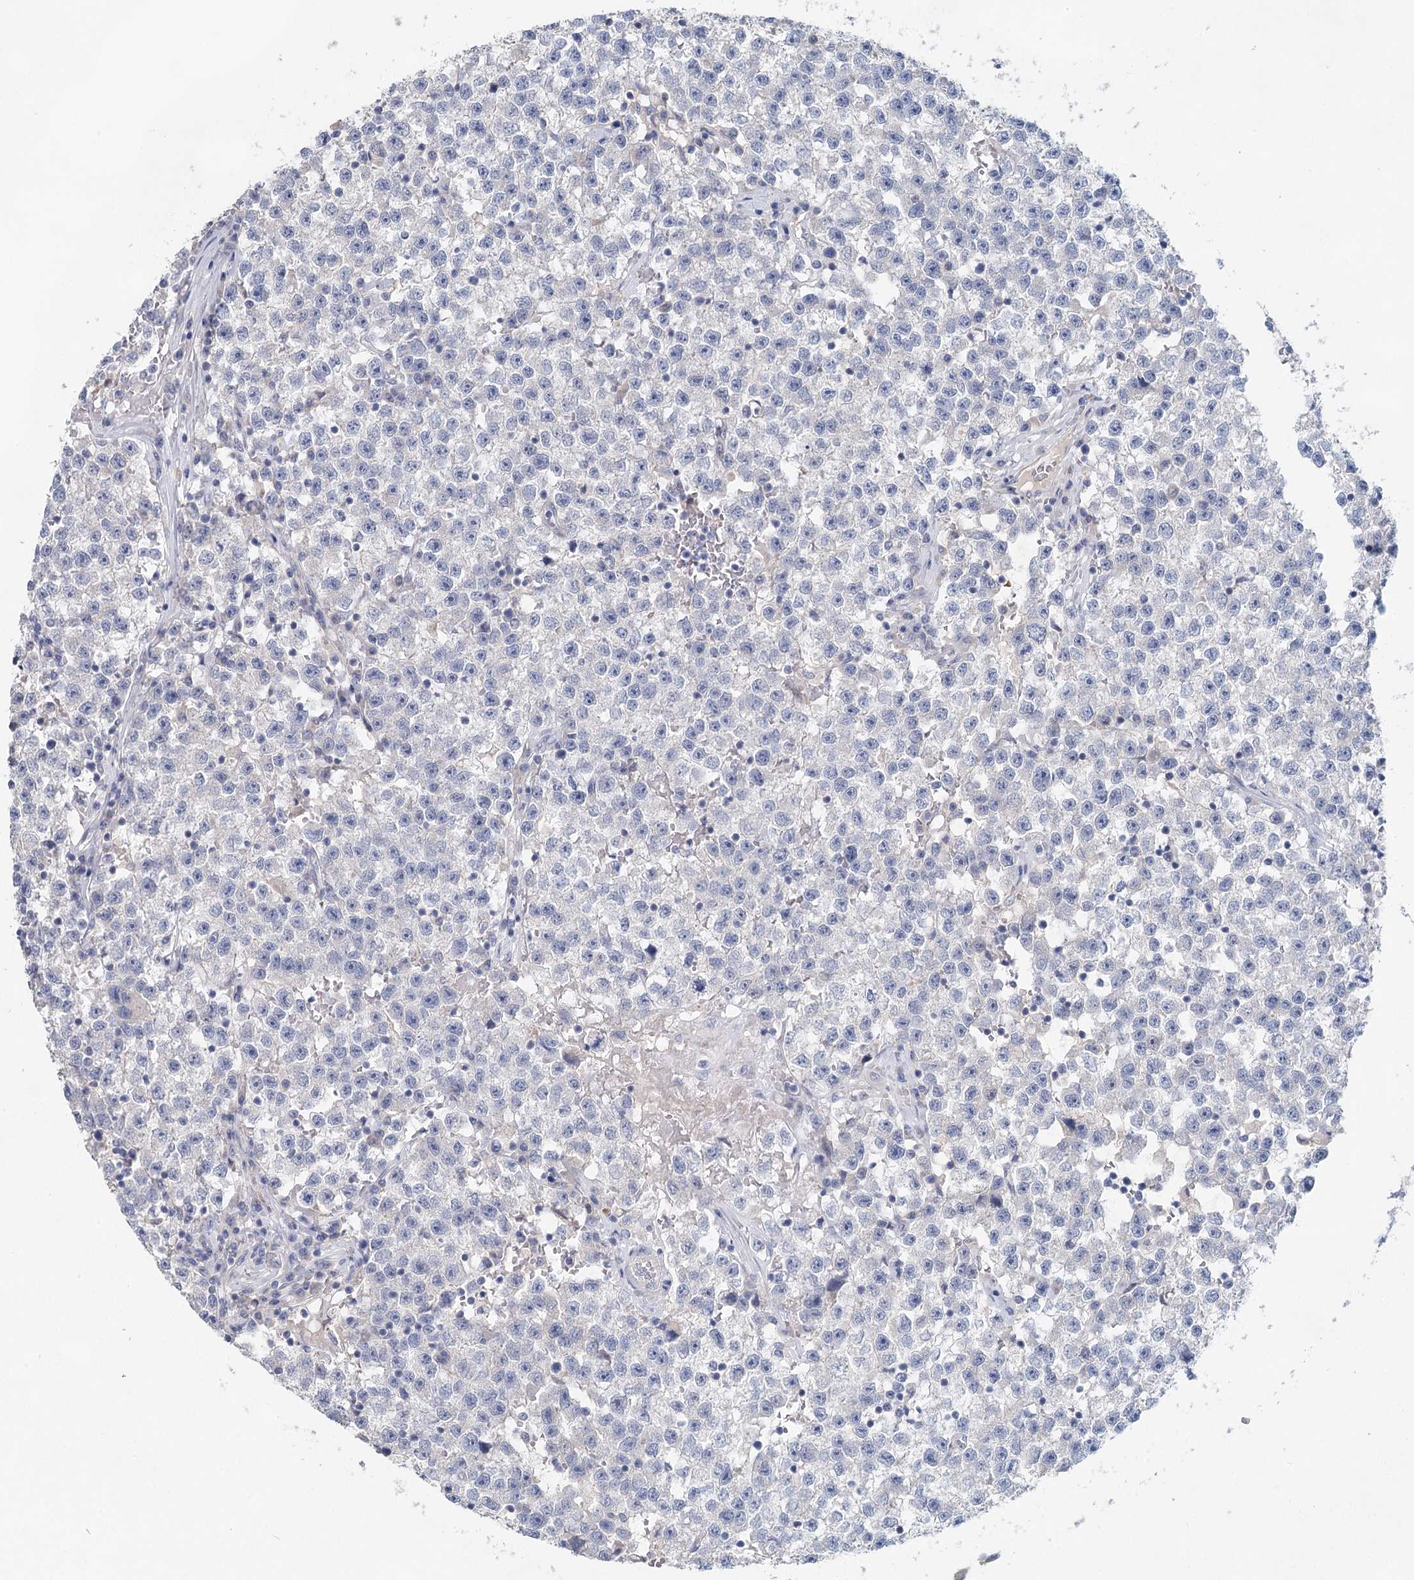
{"staining": {"intensity": "negative", "quantity": "none", "location": "none"}, "tissue": "testis cancer", "cell_type": "Tumor cells", "image_type": "cancer", "snomed": [{"axis": "morphology", "description": "Seminoma, NOS"}, {"axis": "topography", "description": "Testis"}], "caption": "The image exhibits no significant staining in tumor cells of testis cancer (seminoma).", "gene": "SLC19A3", "patient": {"sex": "male", "age": 22}}